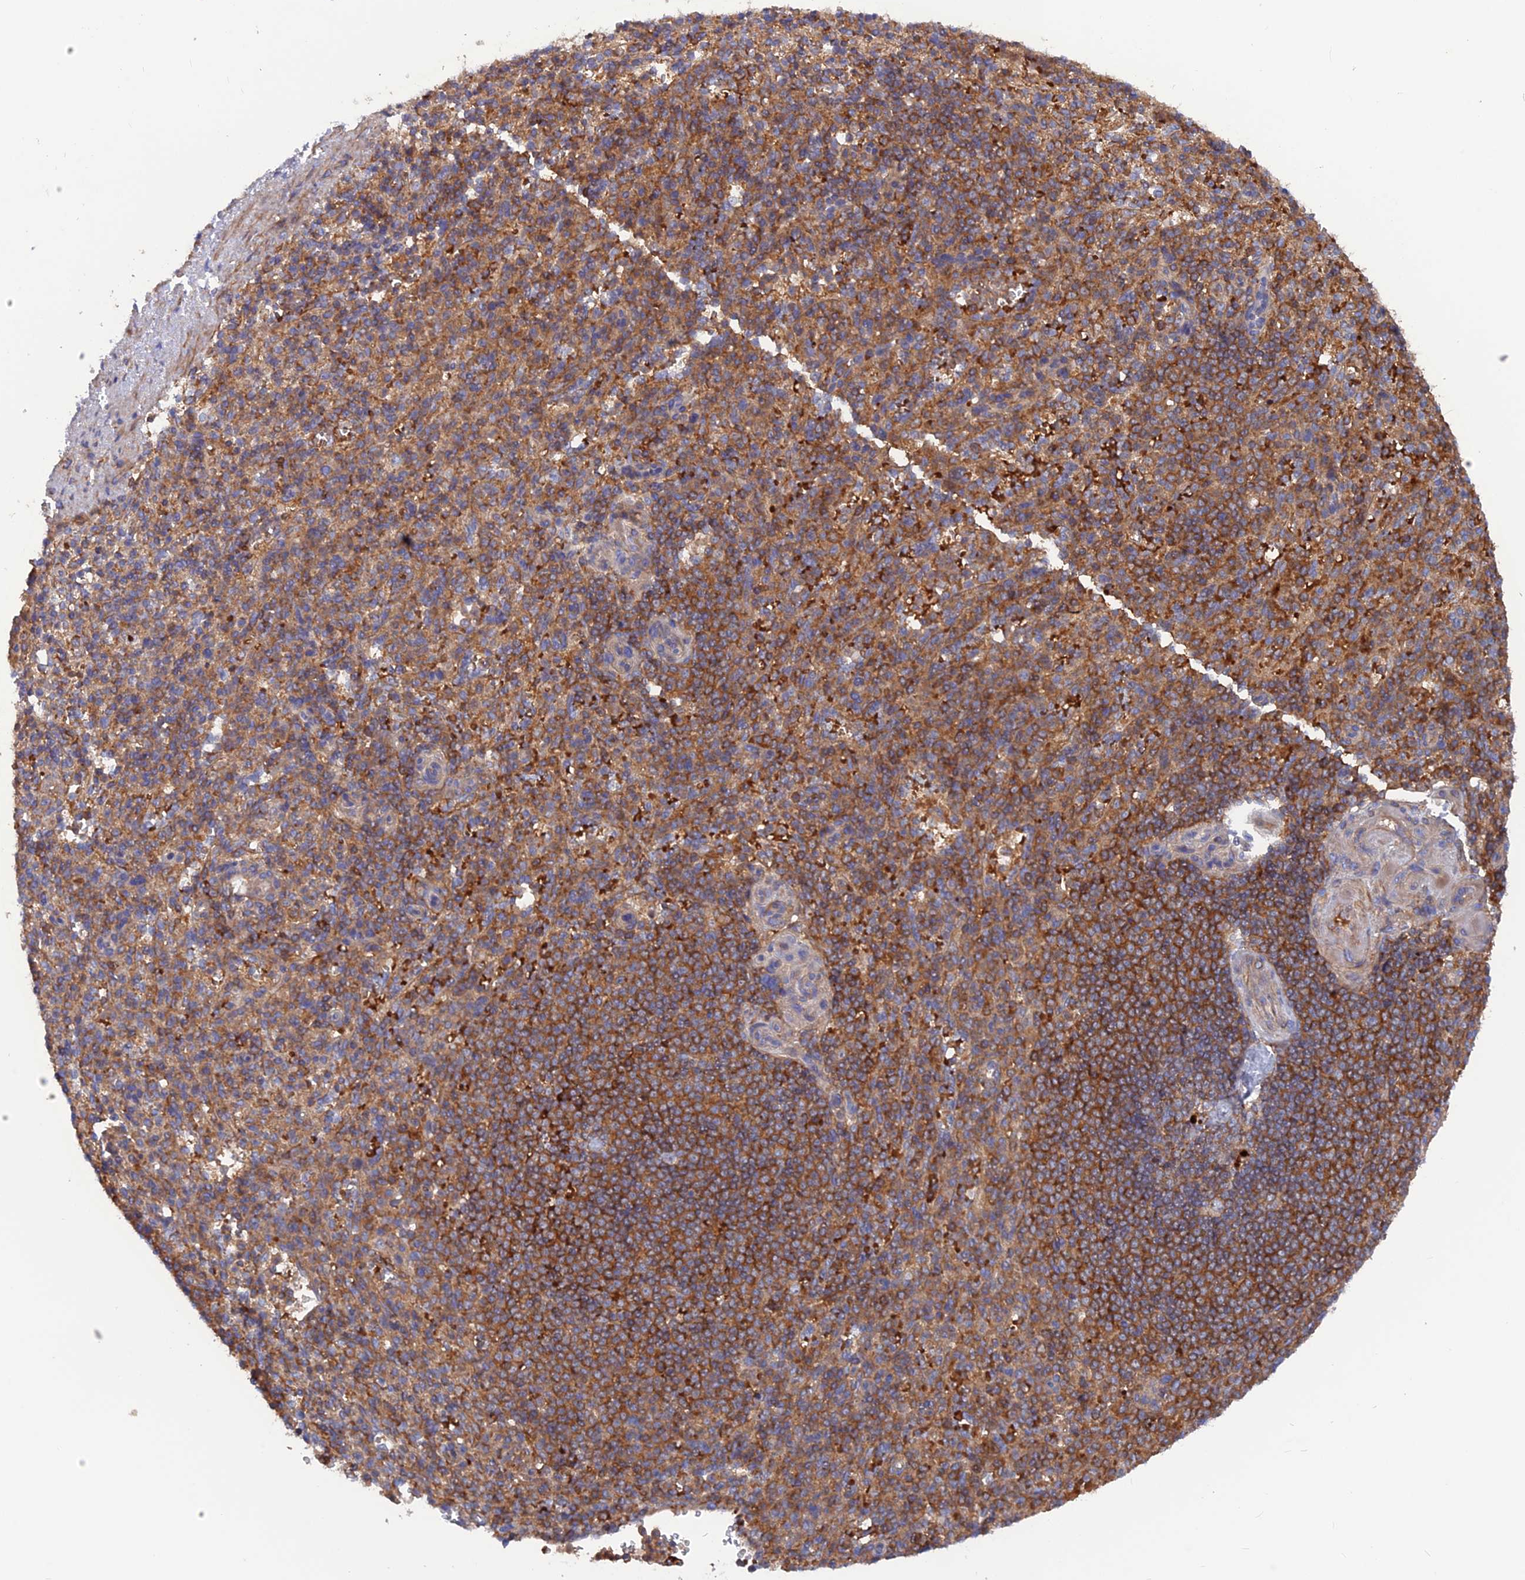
{"staining": {"intensity": "moderate", "quantity": ">75%", "location": "cytoplasmic/membranous"}, "tissue": "spleen", "cell_type": "Cells in red pulp", "image_type": "normal", "snomed": [{"axis": "morphology", "description": "Normal tissue, NOS"}, {"axis": "topography", "description": "Spleen"}], "caption": "This histopathology image shows IHC staining of normal human spleen, with medium moderate cytoplasmic/membranous positivity in about >75% of cells in red pulp.", "gene": "CPNE7", "patient": {"sex": "female", "age": 74}}